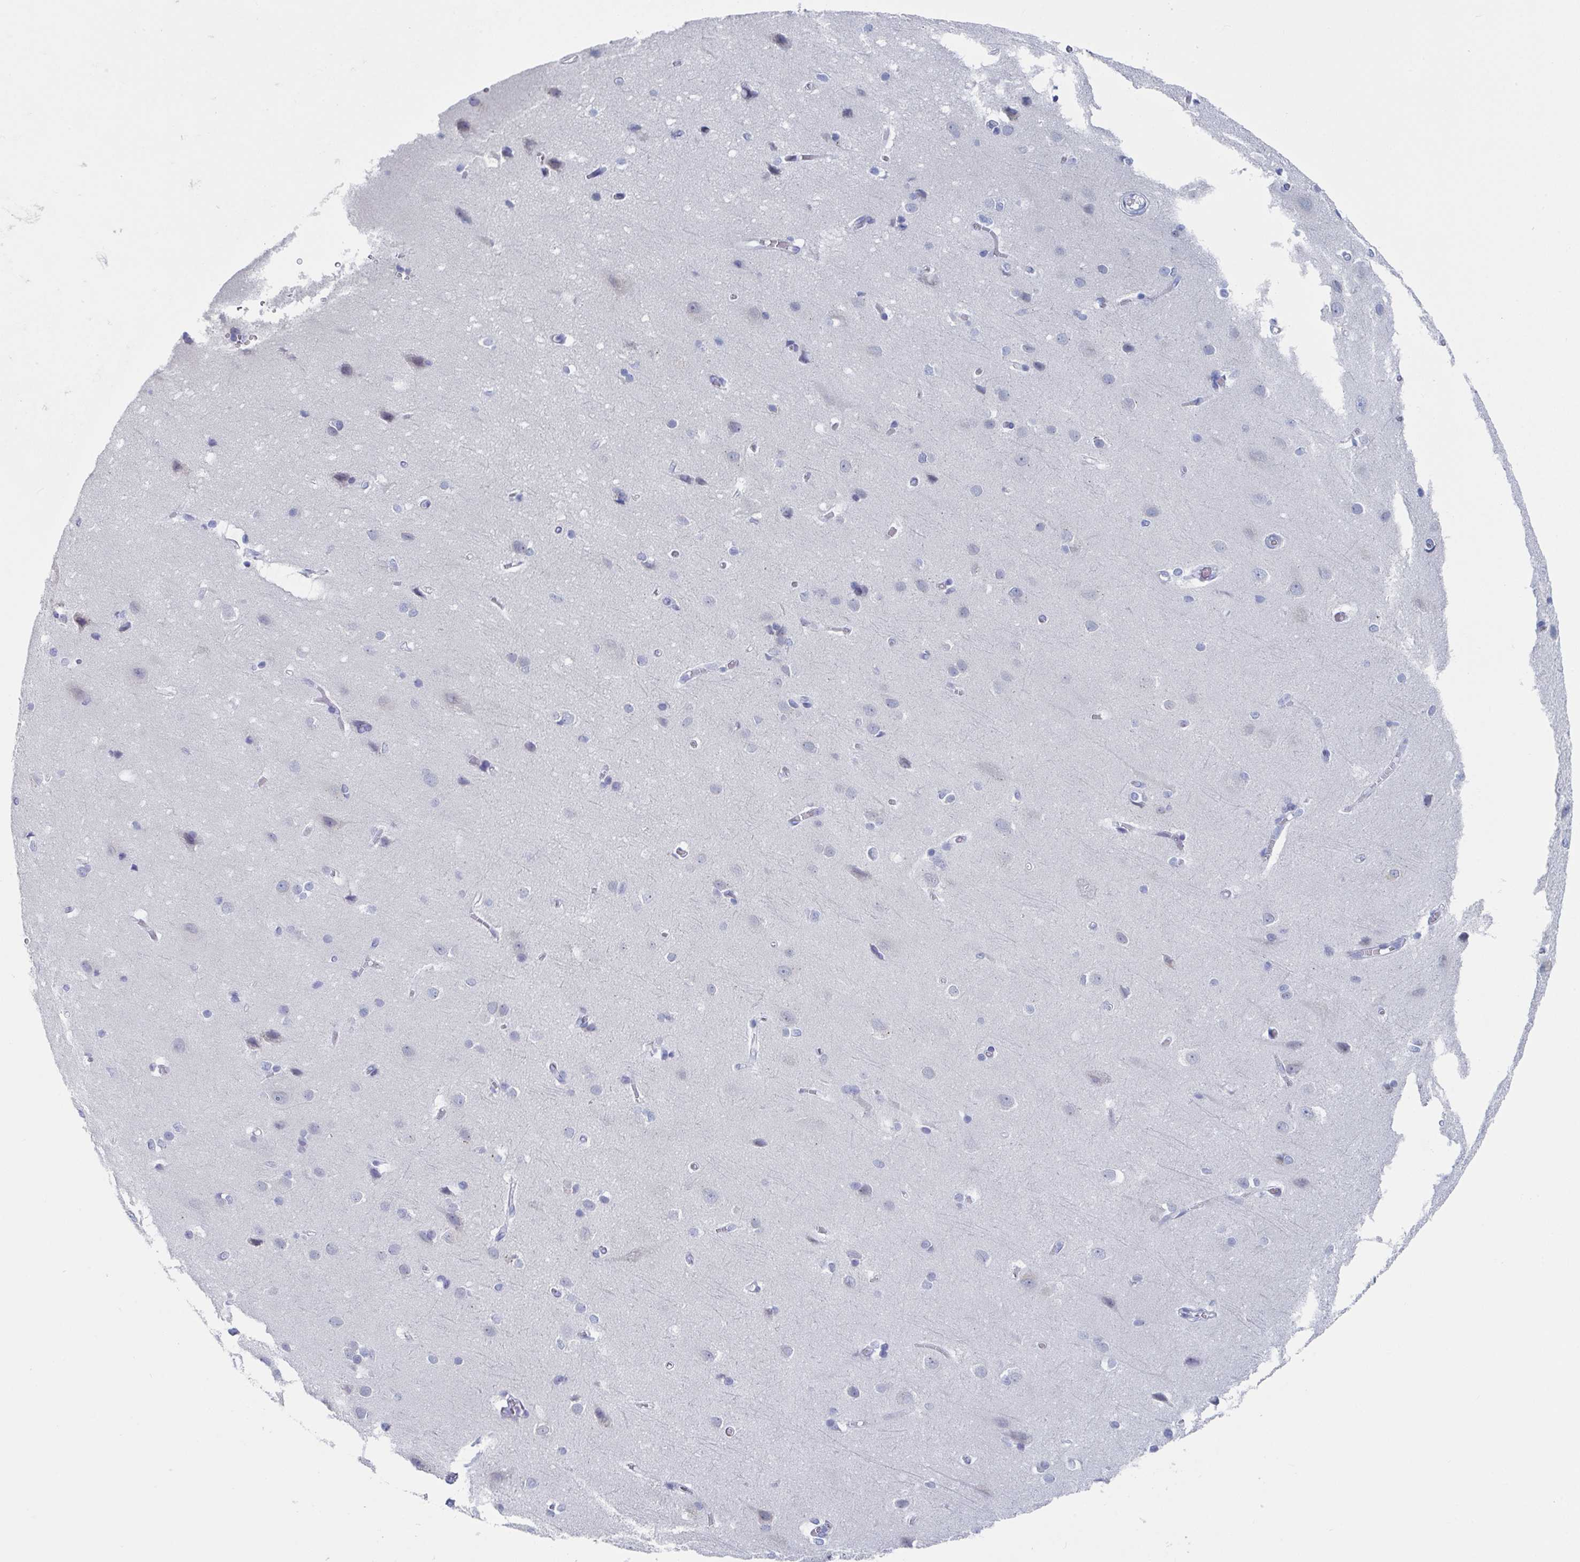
{"staining": {"intensity": "negative", "quantity": "none", "location": "none"}, "tissue": "cerebral cortex", "cell_type": "Endothelial cells", "image_type": "normal", "snomed": [{"axis": "morphology", "description": "Normal tissue, NOS"}, {"axis": "topography", "description": "Cerebral cortex"}], "caption": "This is a histopathology image of IHC staining of benign cerebral cortex, which shows no staining in endothelial cells.", "gene": "NT5C3B", "patient": {"sex": "male", "age": 37}}